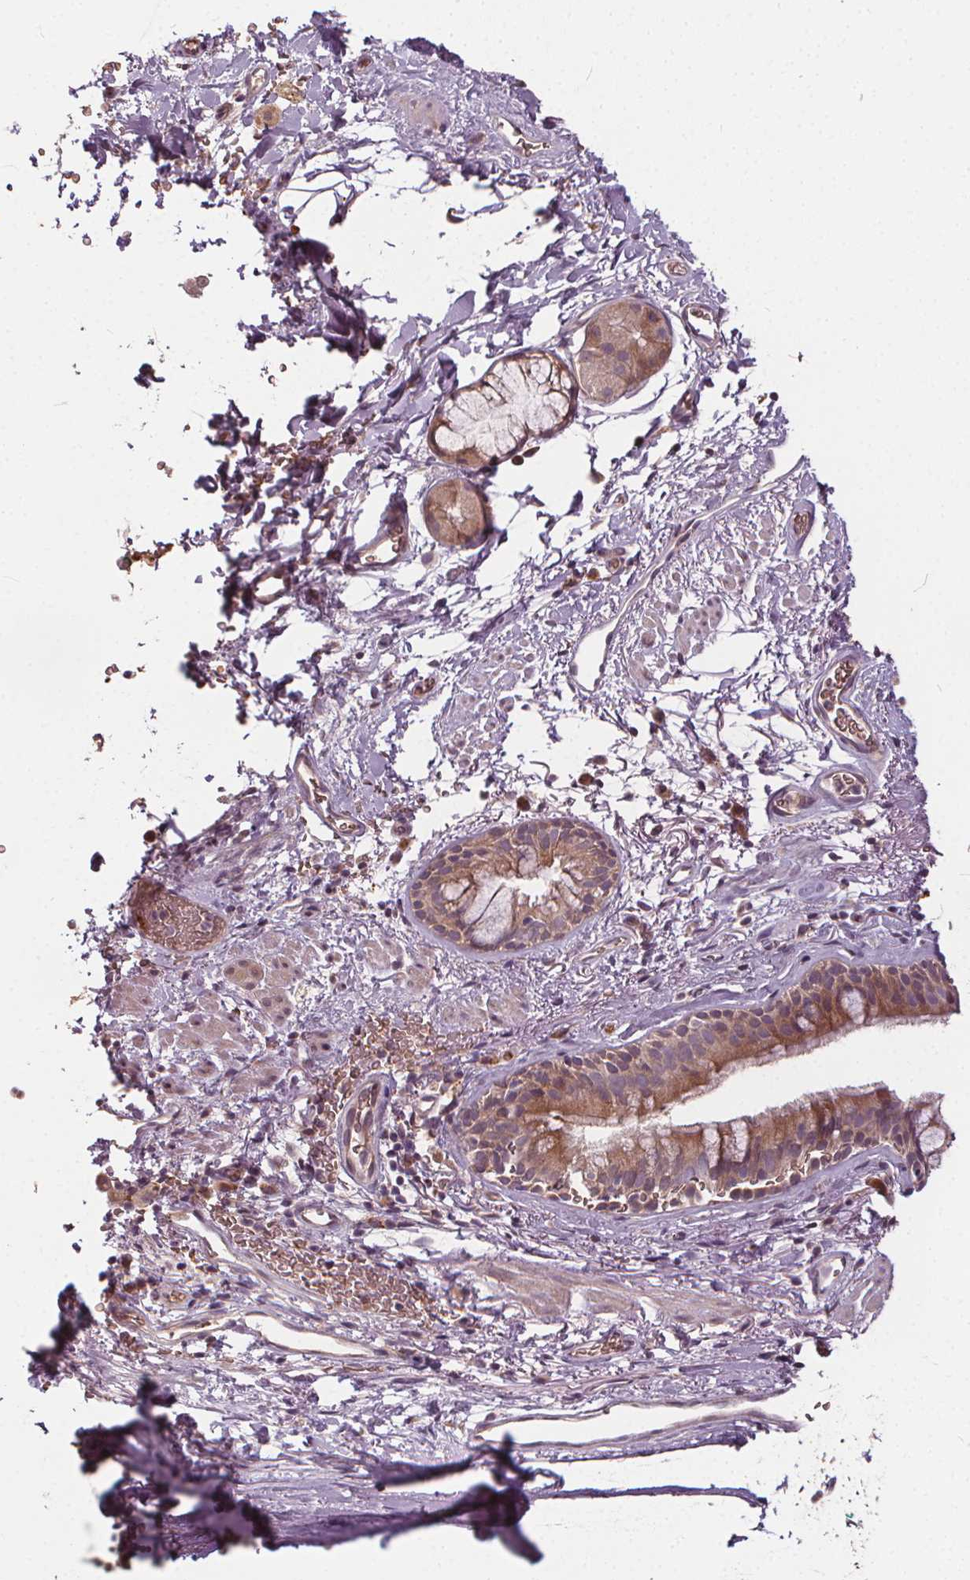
{"staining": {"intensity": "moderate", "quantity": ">75%", "location": "cytoplasmic/membranous"}, "tissue": "bronchus", "cell_type": "Respiratory epithelial cells", "image_type": "normal", "snomed": [{"axis": "morphology", "description": "Normal tissue, NOS"}, {"axis": "topography", "description": "Cartilage tissue"}, {"axis": "topography", "description": "Bronchus"}], "caption": "Unremarkable bronchus was stained to show a protein in brown. There is medium levels of moderate cytoplasmic/membranous positivity in about >75% of respiratory epithelial cells. (IHC, brightfield microscopy, high magnification).", "gene": "IPO13", "patient": {"sex": "male", "age": 58}}